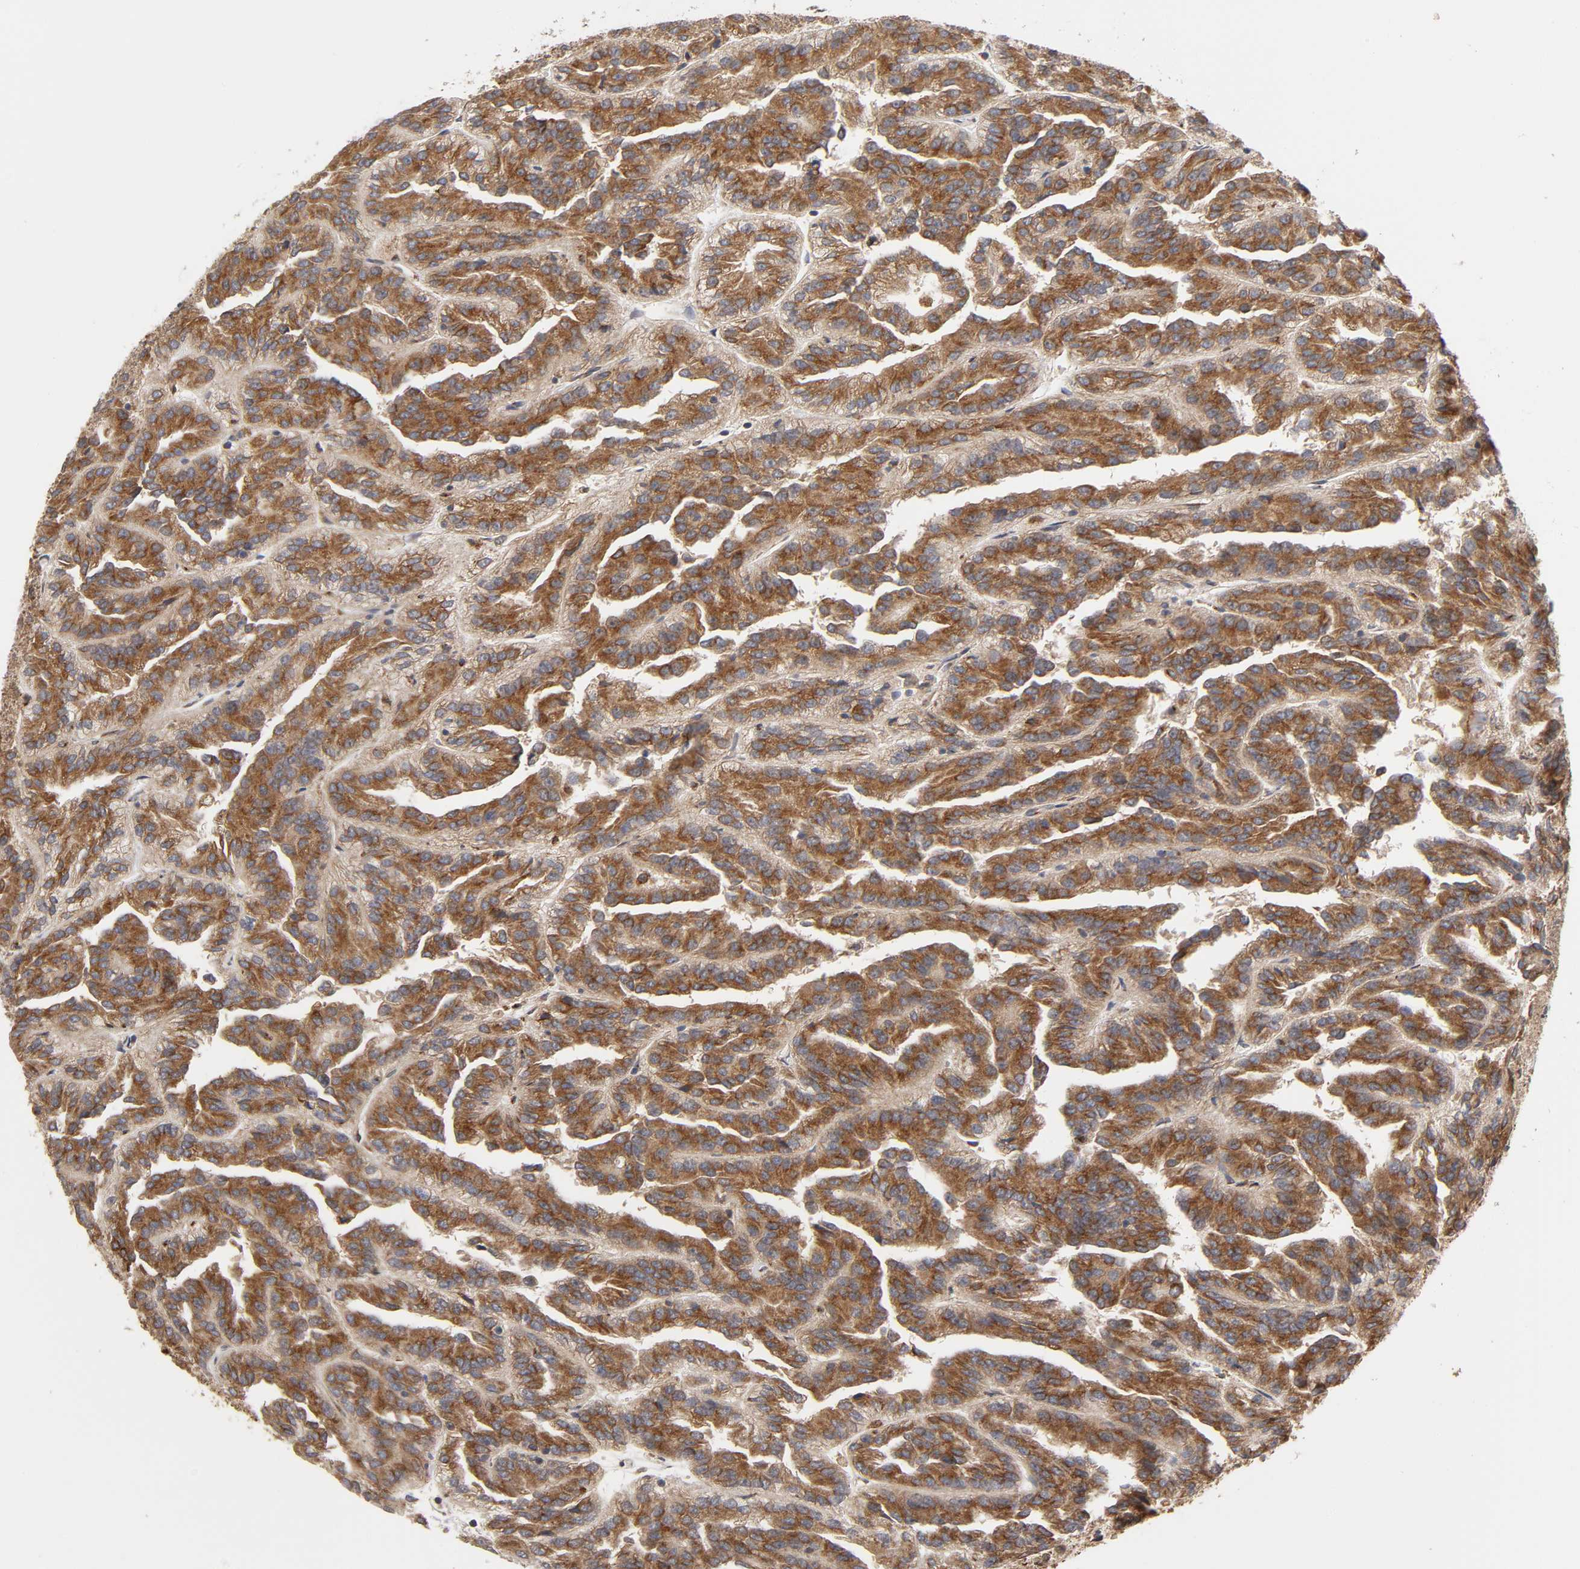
{"staining": {"intensity": "moderate", "quantity": ">75%", "location": "cytoplasmic/membranous"}, "tissue": "renal cancer", "cell_type": "Tumor cells", "image_type": "cancer", "snomed": [{"axis": "morphology", "description": "Adenocarcinoma, NOS"}, {"axis": "topography", "description": "Kidney"}], "caption": "Immunohistochemical staining of human renal adenocarcinoma exhibits medium levels of moderate cytoplasmic/membranous expression in about >75% of tumor cells.", "gene": "GNPTG", "patient": {"sex": "male", "age": 46}}